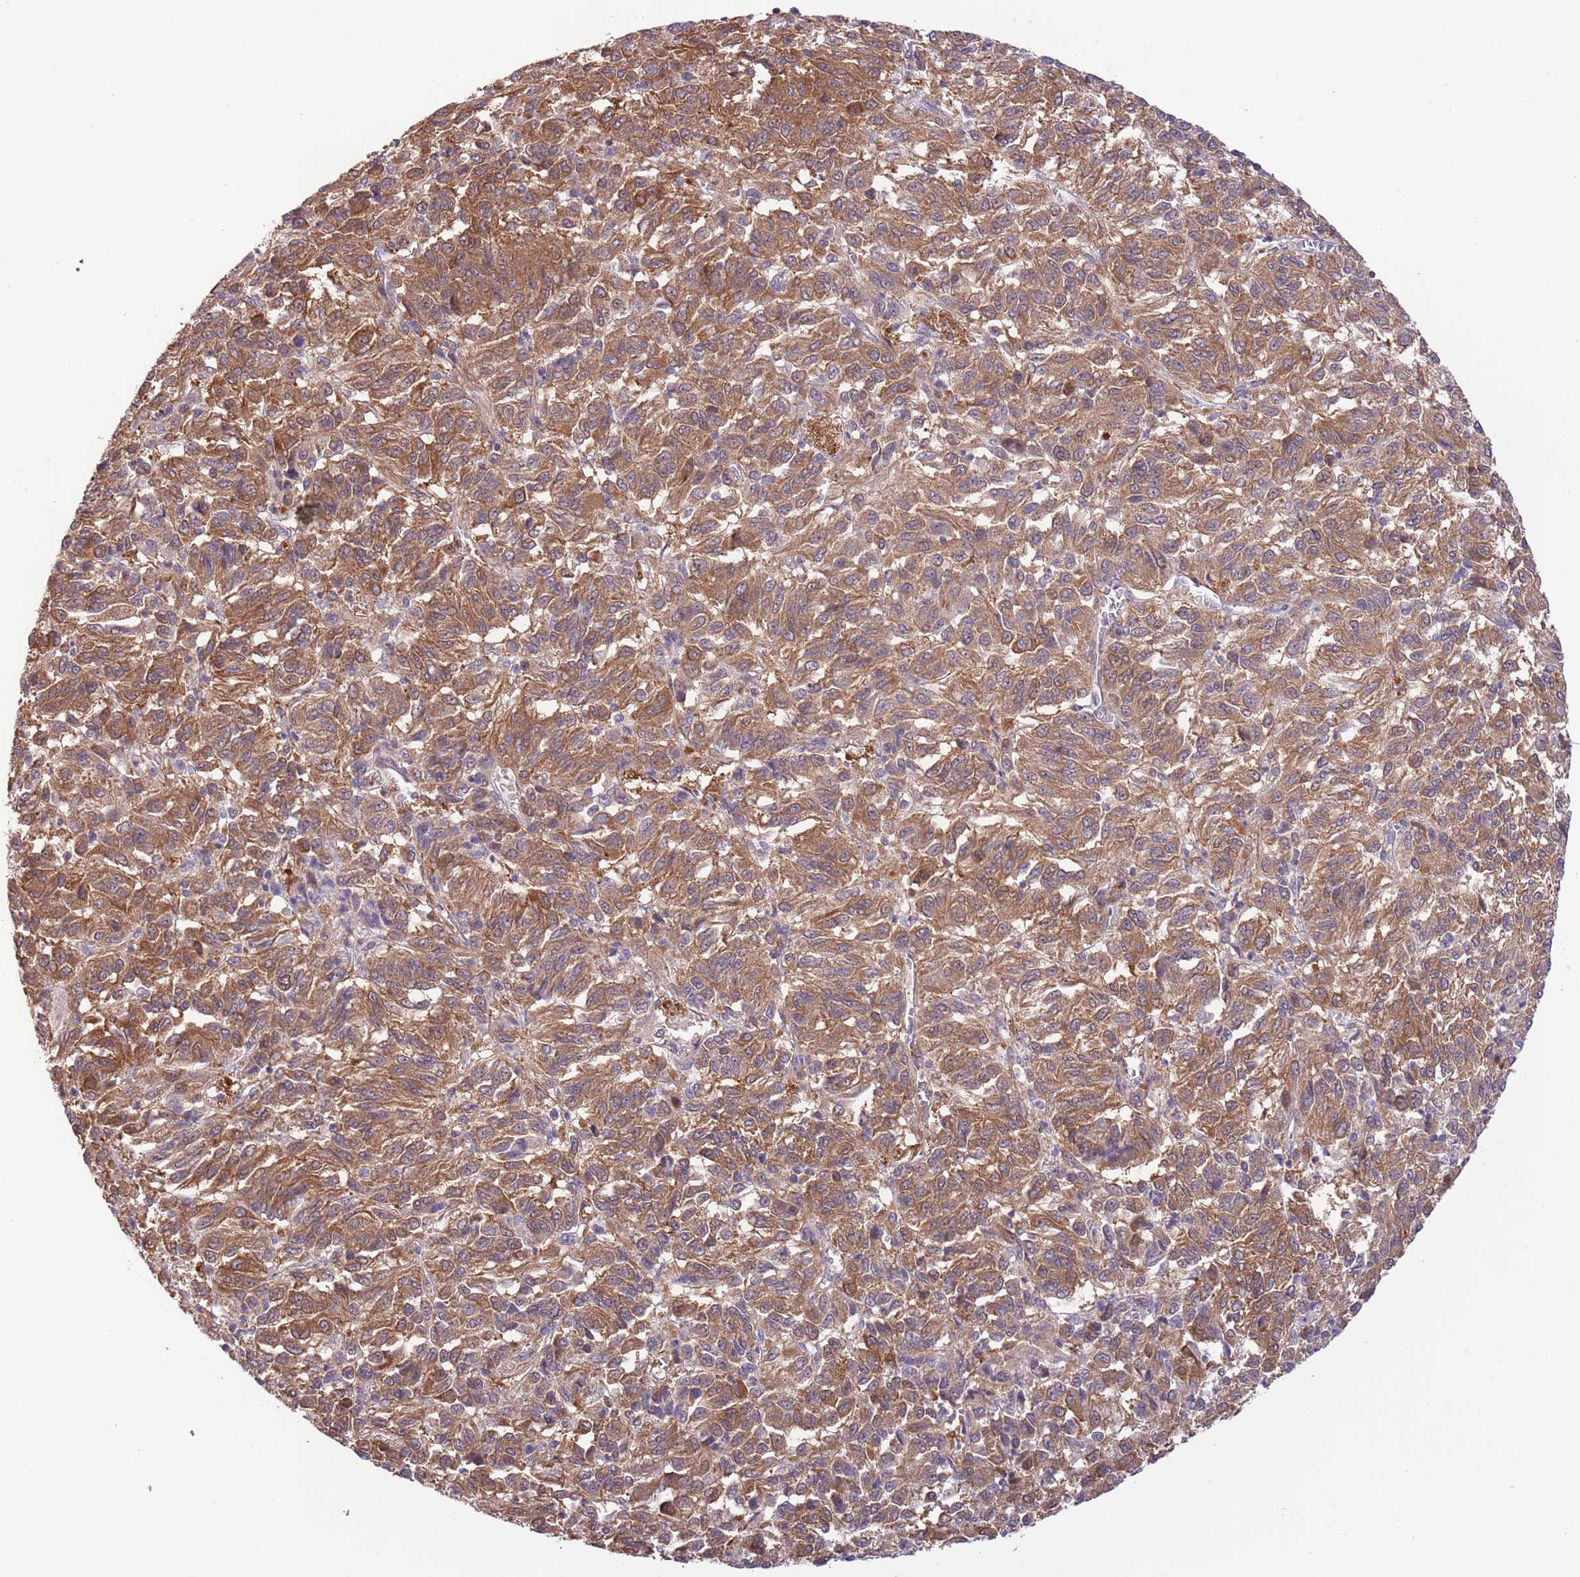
{"staining": {"intensity": "moderate", "quantity": ">75%", "location": "cytoplasmic/membranous"}, "tissue": "melanoma", "cell_type": "Tumor cells", "image_type": "cancer", "snomed": [{"axis": "morphology", "description": "Malignant melanoma, Metastatic site"}, {"axis": "topography", "description": "Lung"}], "caption": "Malignant melanoma (metastatic site) was stained to show a protein in brown. There is medium levels of moderate cytoplasmic/membranous staining in approximately >75% of tumor cells.", "gene": "PRR32", "patient": {"sex": "male", "age": 64}}